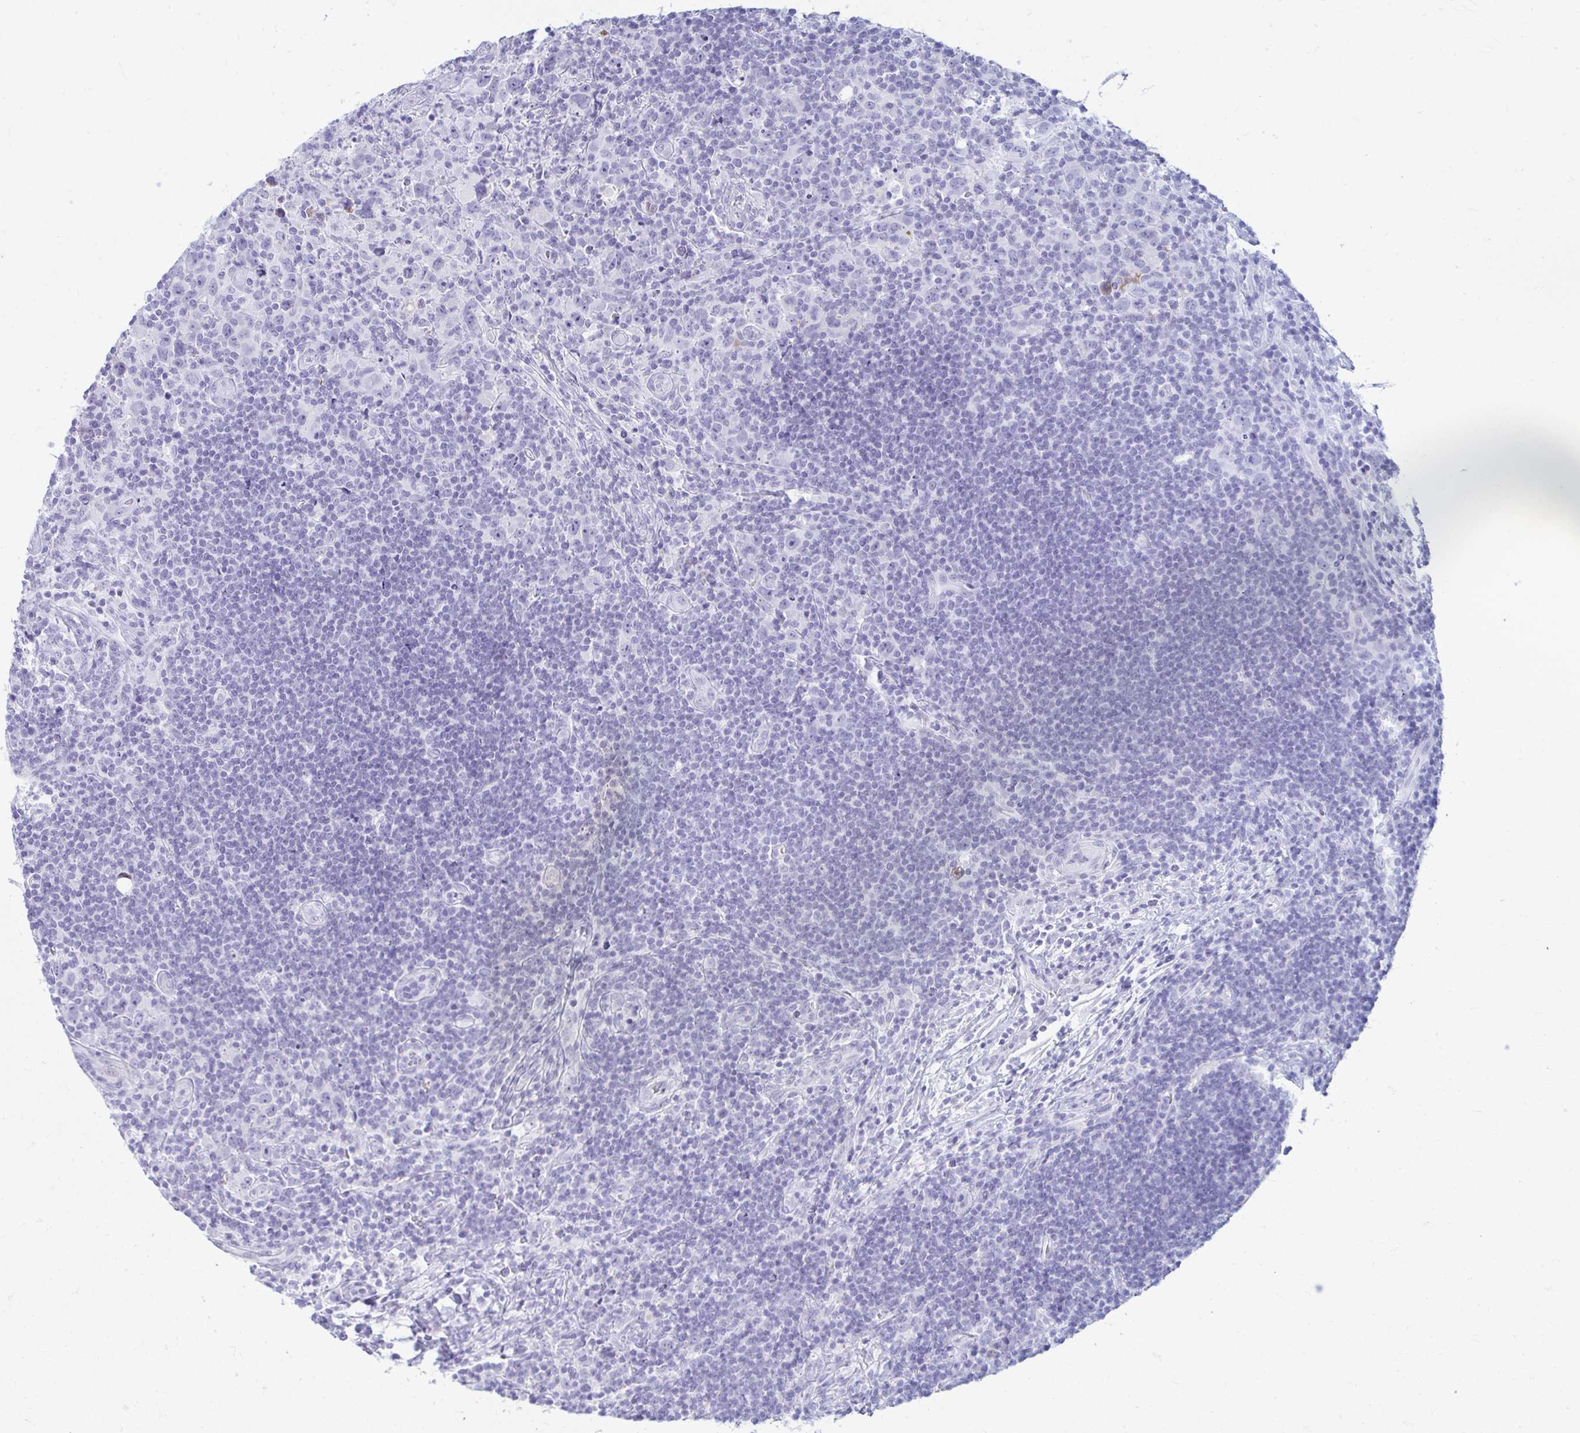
{"staining": {"intensity": "negative", "quantity": "none", "location": "none"}, "tissue": "lymphoma", "cell_type": "Tumor cells", "image_type": "cancer", "snomed": [{"axis": "morphology", "description": "Hodgkin's disease, NOS"}, {"axis": "topography", "description": "Lymph node"}], "caption": "Immunohistochemistry (IHC) photomicrograph of neoplastic tissue: human lymphoma stained with DAB (3,3'-diaminobenzidine) demonstrates no significant protein expression in tumor cells. Nuclei are stained in blue.", "gene": "ERICH6", "patient": {"sex": "female", "age": 18}}